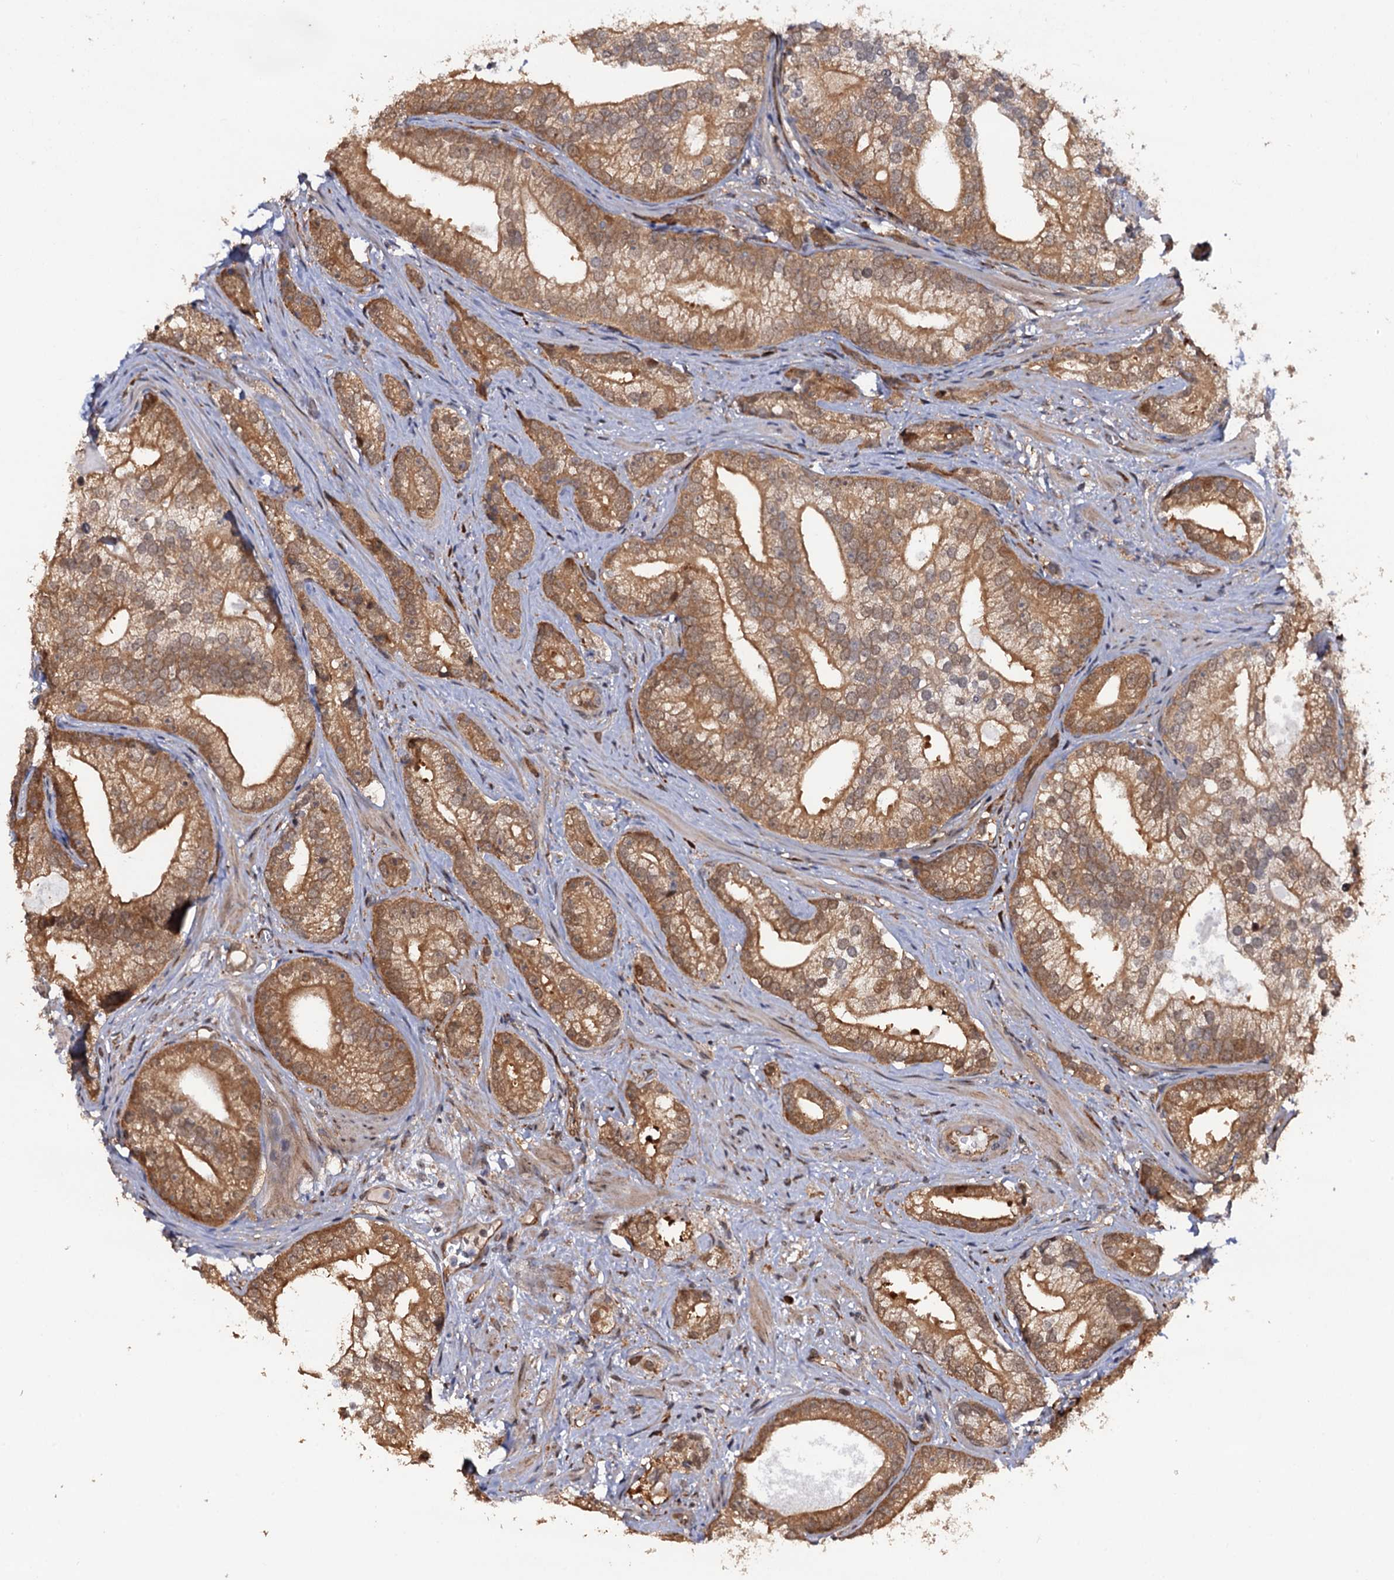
{"staining": {"intensity": "moderate", "quantity": ">75%", "location": "cytoplasmic/membranous"}, "tissue": "prostate cancer", "cell_type": "Tumor cells", "image_type": "cancer", "snomed": [{"axis": "morphology", "description": "Adenocarcinoma, High grade"}, {"axis": "topography", "description": "Prostate"}], "caption": "Protein staining by immunohistochemistry (IHC) reveals moderate cytoplasmic/membranous positivity in approximately >75% of tumor cells in adenocarcinoma (high-grade) (prostate). (DAB = brown stain, brightfield microscopy at high magnification).", "gene": "CDC23", "patient": {"sex": "male", "age": 75}}